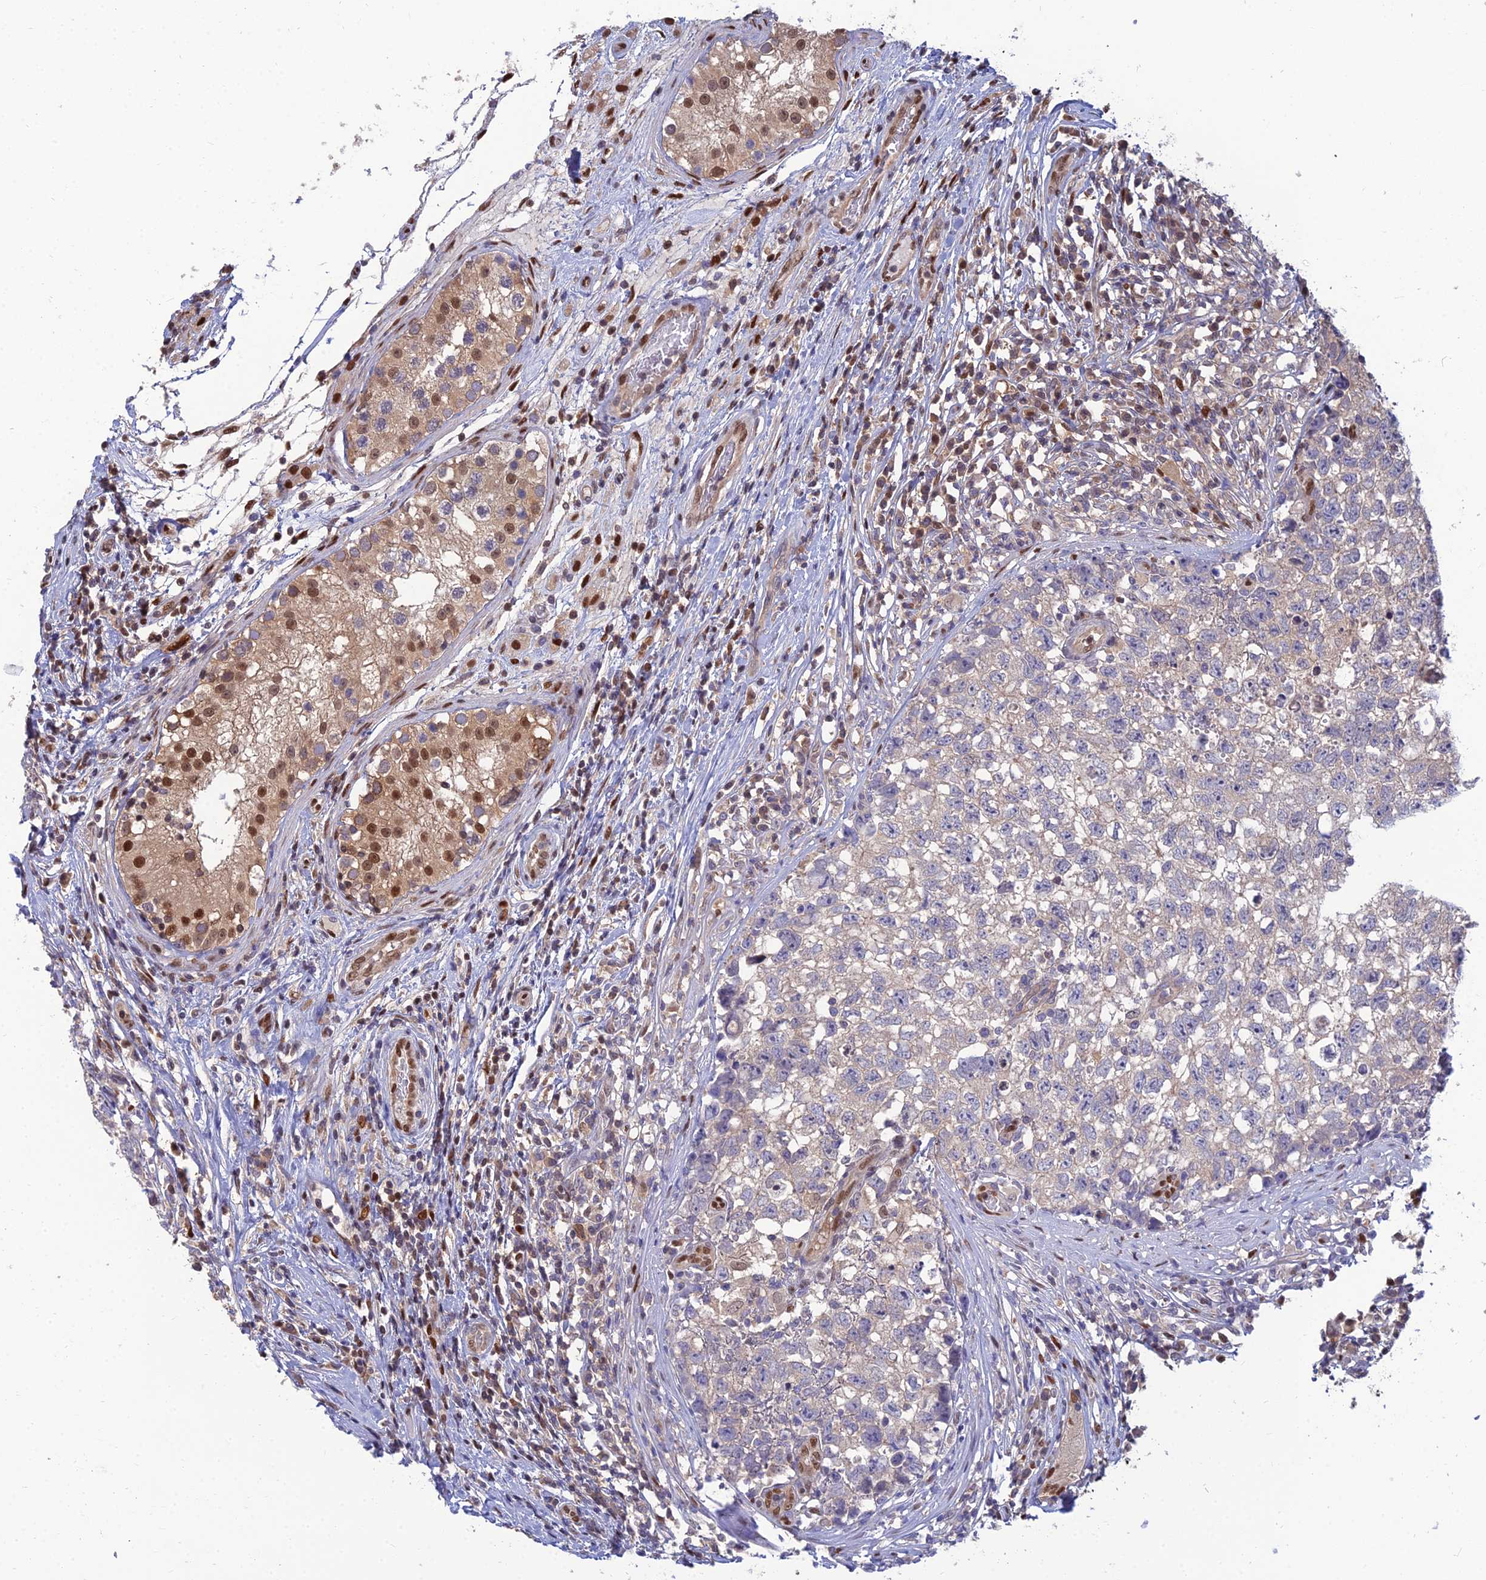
{"staining": {"intensity": "weak", "quantity": "25%-75%", "location": "cytoplasmic/membranous"}, "tissue": "testis cancer", "cell_type": "Tumor cells", "image_type": "cancer", "snomed": [{"axis": "morphology", "description": "Seminoma, NOS"}, {"axis": "morphology", "description": "Carcinoma, Embryonal, NOS"}, {"axis": "topography", "description": "Testis"}], "caption": "Immunohistochemistry (IHC) histopathology image of neoplastic tissue: human embryonal carcinoma (testis) stained using immunohistochemistry (IHC) displays low levels of weak protein expression localized specifically in the cytoplasmic/membranous of tumor cells, appearing as a cytoplasmic/membranous brown color.", "gene": "DNPEP", "patient": {"sex": "male", "age": 29}}